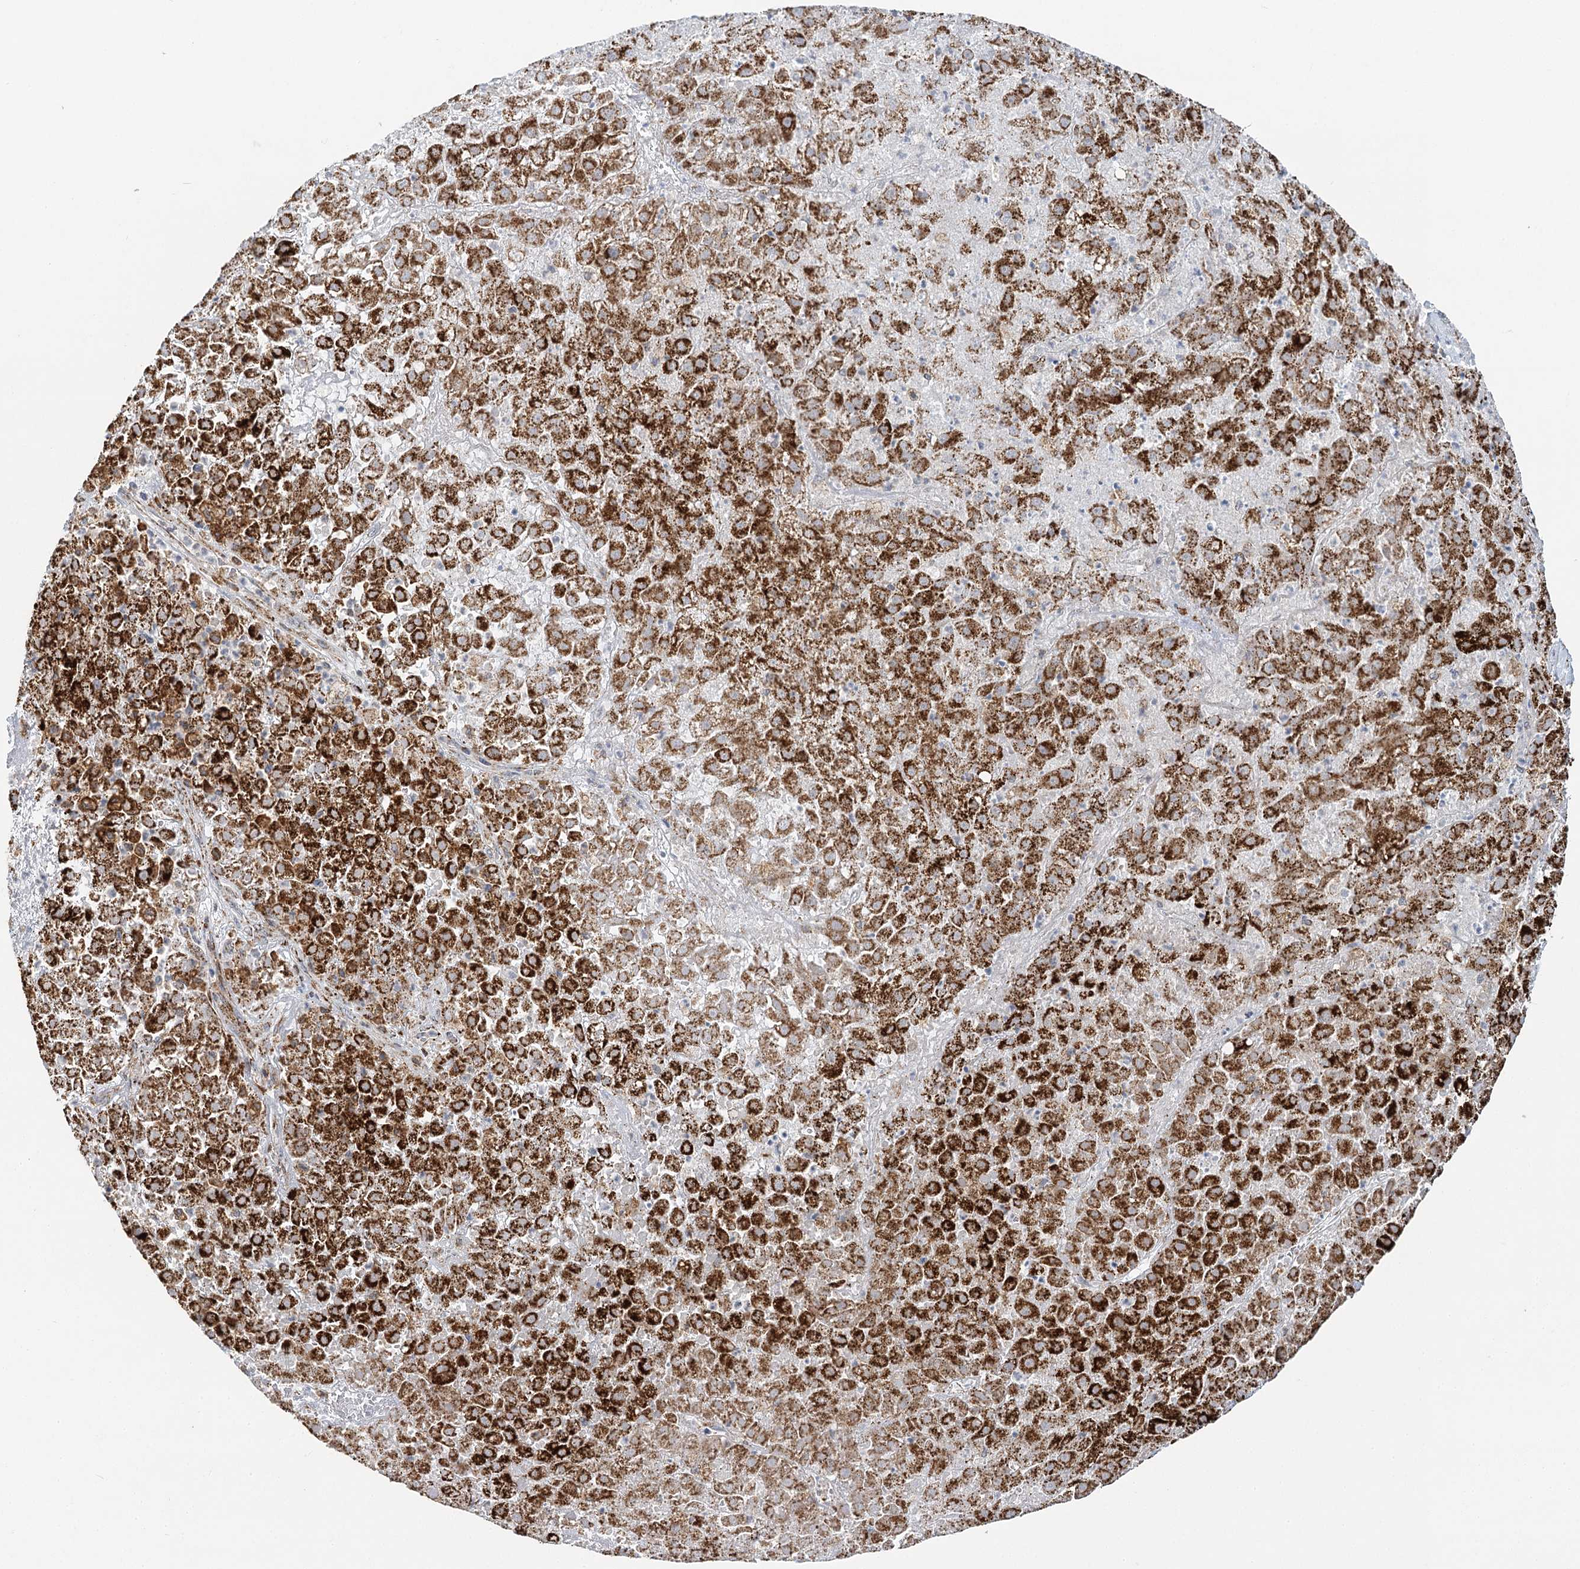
{"staining": {"intensity": "strong", "quantity": ">75%", "location": "cytoplasmic/membranous"}, "tissue": "liver cancer", "cell_type": "Tumor cells", "image_type": "cancer", "snomed": [{"axis": "morphology", "description": "Carcinoma, Hepatocellular, NOS"}, {"axis": "topography", "description": "Liver"}], "caption": "Liver cancer (hepatocellular carcinoma) stained with a brown dye displays strong cytoplasmic/membranous positive staining in approximately >75% of tumor cells.", "gene": "TAS1R1", "patient": {"sex": "female", "age": 73}}